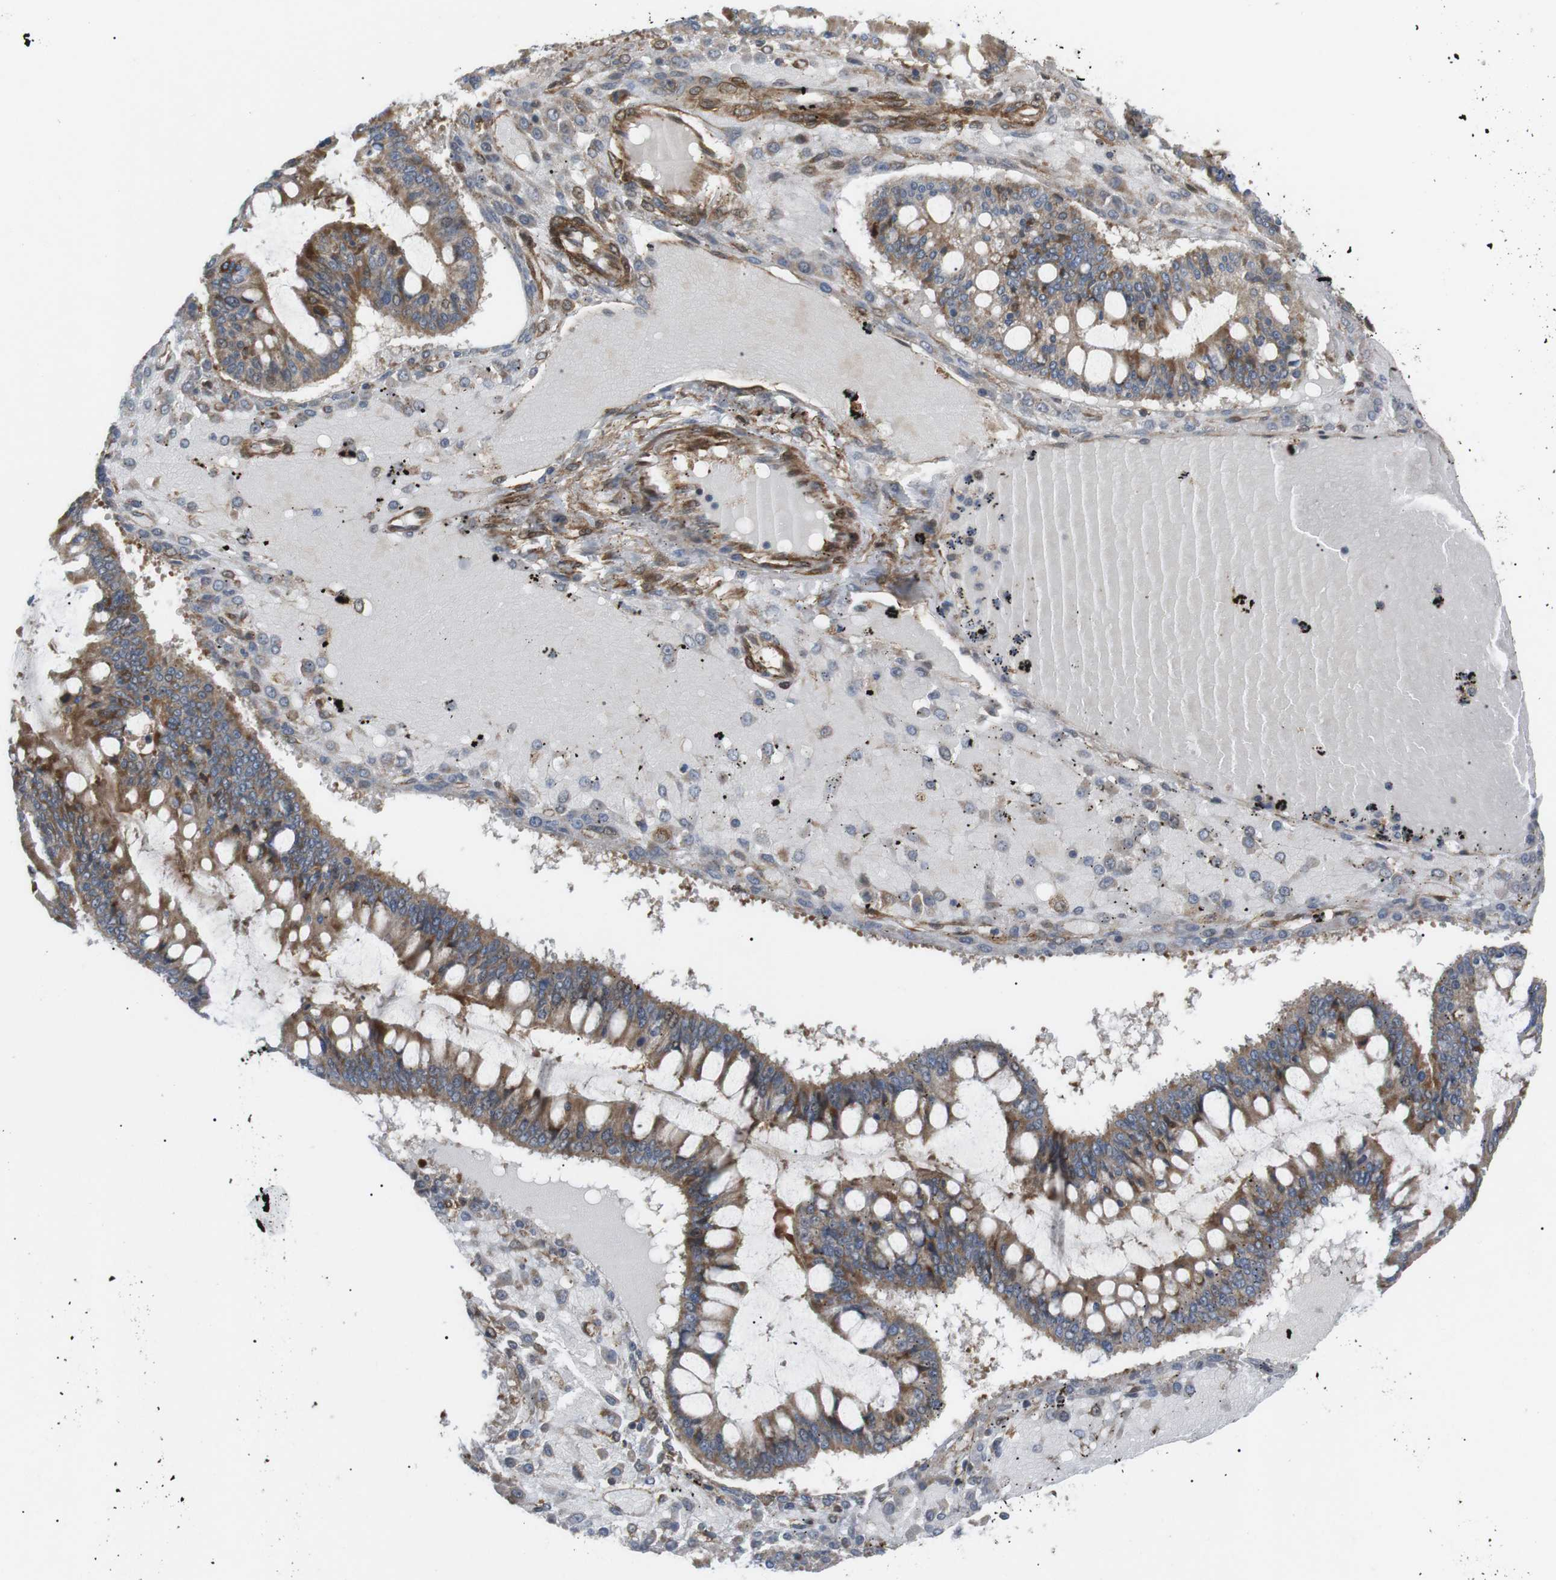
{"staining": {"intensity": "moderate", "quantity": ">75%", "location": "cytoplasmic/membranous"}, "tissue": "ovarian cancer", "cell_type": "Tumor cells", "image_type": "cancer", "snomed": [{"axis": "morphology", "description": "Cystadenocarcinoma, mucinous, NOS"}, {"axis": "topography", "description": "Ovary"}], "caption": "Mucinous cystadenocarcinoma (ovarian) stained with a brown dye displays moderate cytoplasmic/membranous positive expression in approximately >75% of tumor cells.", "gene": "KANK2", "patient": {"sex": "female", "age": 73}}